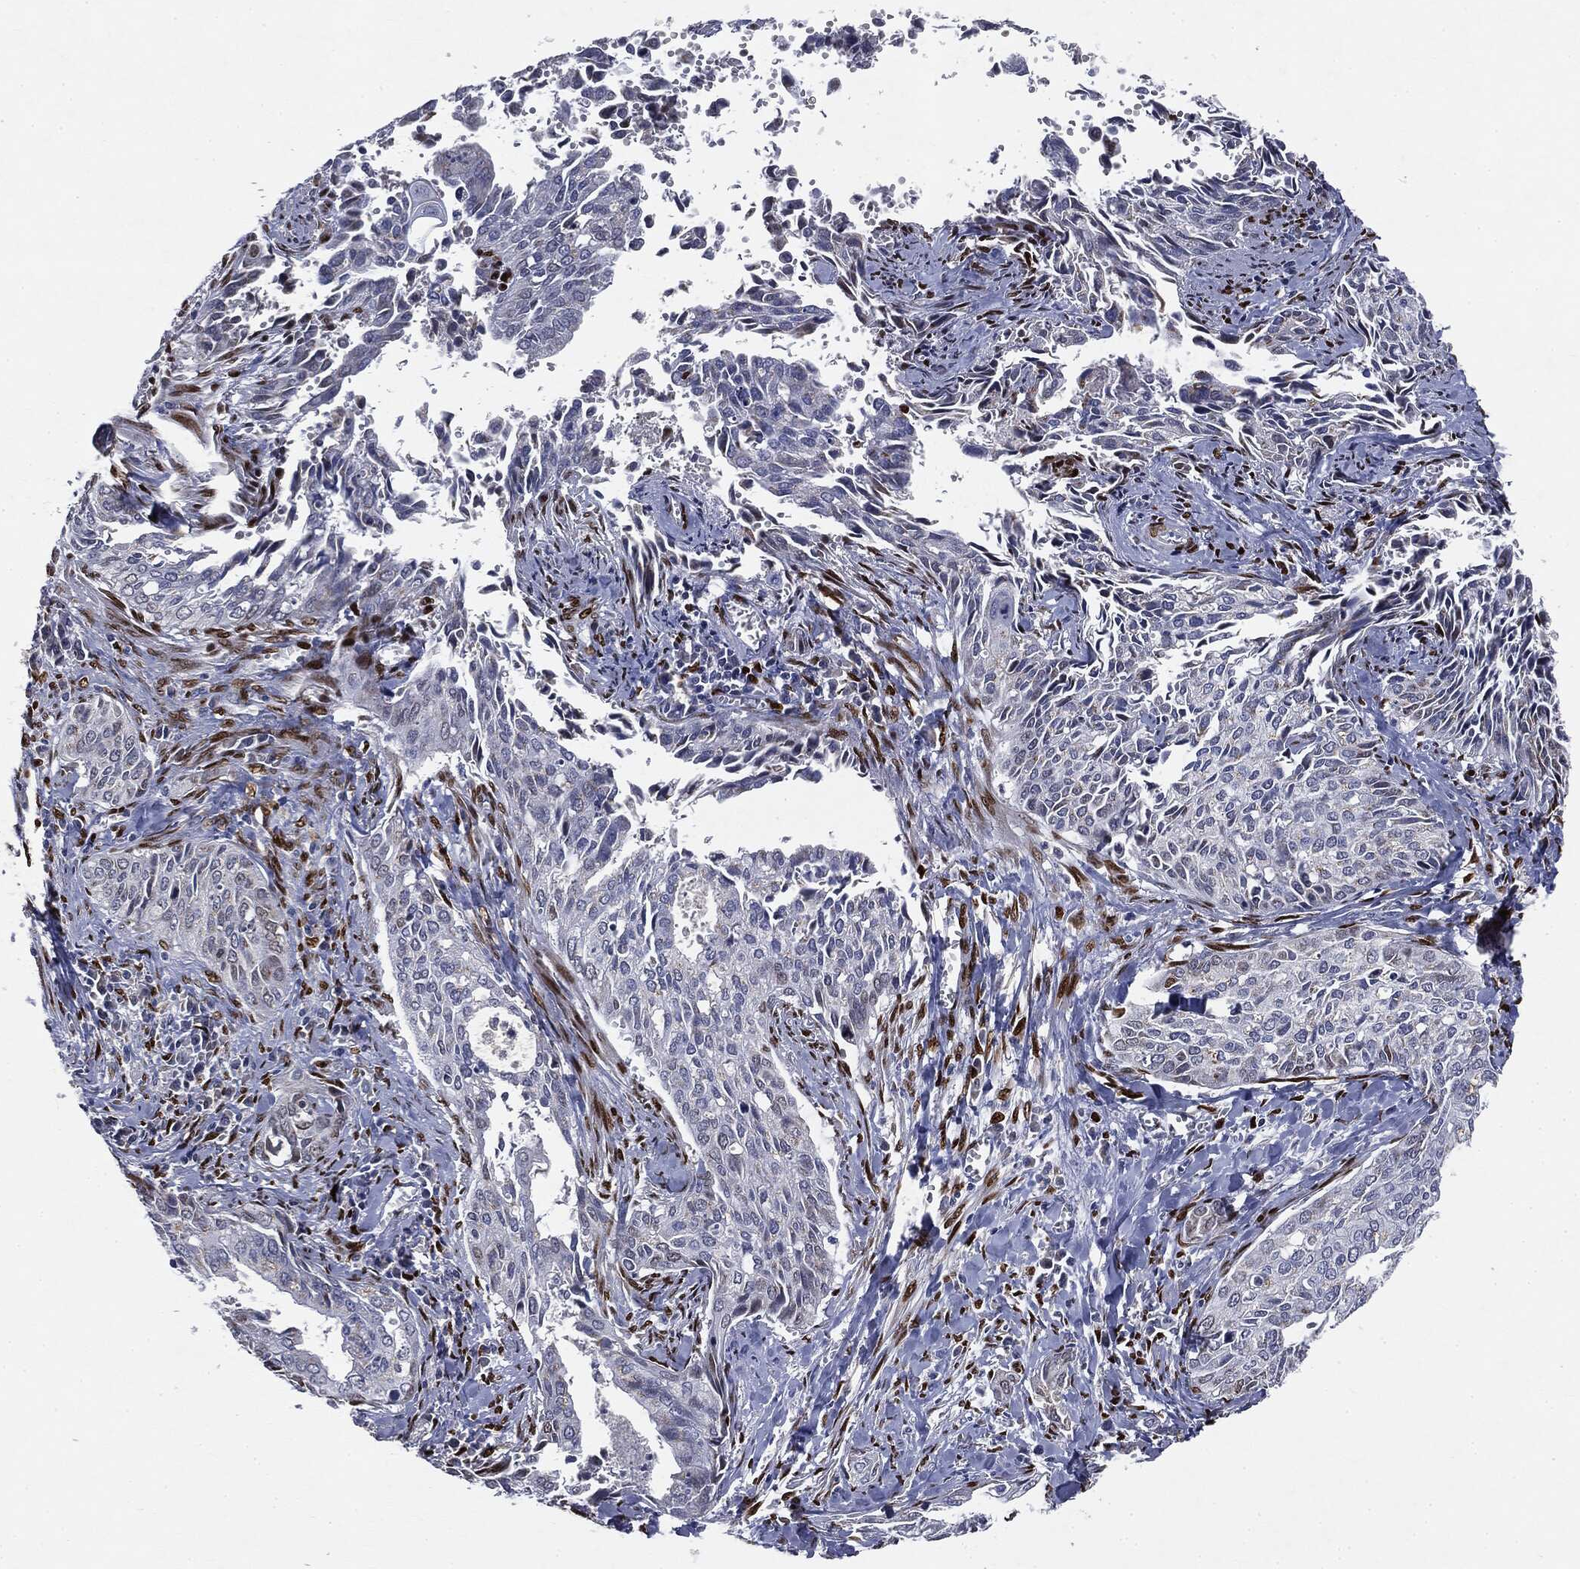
{"staining": {"intensity": "negative", "quantity": "none", "location": "none"}, "tissue": "cervical cancer", "cell_type": "Tumor cells", "image_type": "cancer", "snomed": [{"axis": "morphology", "description": "Squamous cell carcinoma, NOS"}, {"axis": "topography", "description": "Cervix"}], "caption": "DAB immunohistochemical staining of human squamous cell carcinoma (cervical) demonstrates no significant expression in tumor cells.", "gene": "CASD1", "patient": {"sex": "female", "age": 29}}